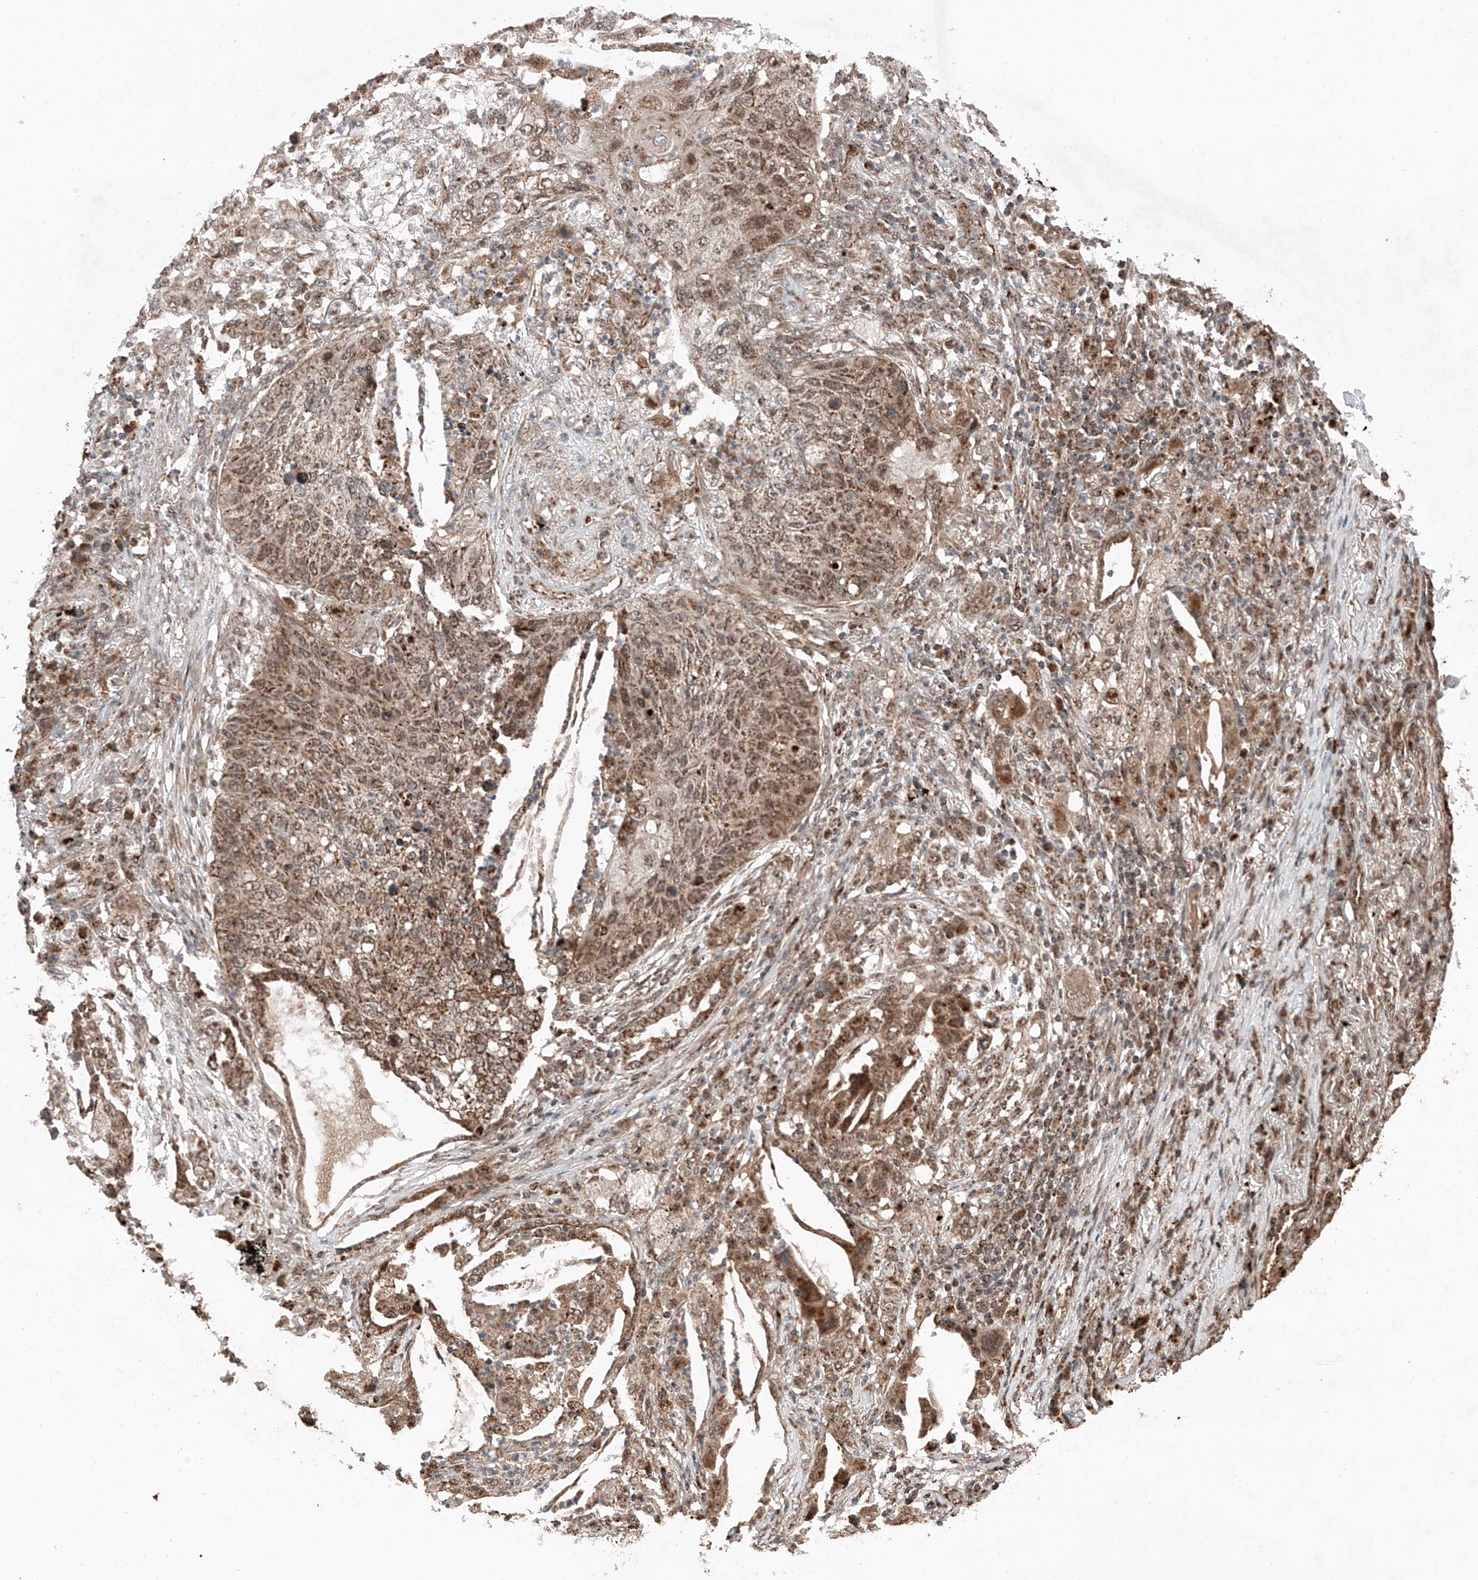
{"staining": {"intensity": "moderate", "quantity": ">75%", "location": "cytoplasmic/membranous,nuclear"}, "tissue": "lung cancer", "cell_type": "Tumor cells", "image_type": "cancer", "snomed": [{"axis": "morphology", "description": "Squamous cell carcinoma, NOS"}, {"axis": "topography", "description": "Lung"}], "caption": "Protein staining reveals moderate cytoplasmic/membranous and nuclear expression in about >75% of tumor cells in lung cancer (squamous cell carcinoma). (DAB (3,3'-diaminobenzidine) = brown stain, brightfield microscopy at high magnification).", "gene": "ZSCAN29", "patient": {"sex": "female", "age": 63}}